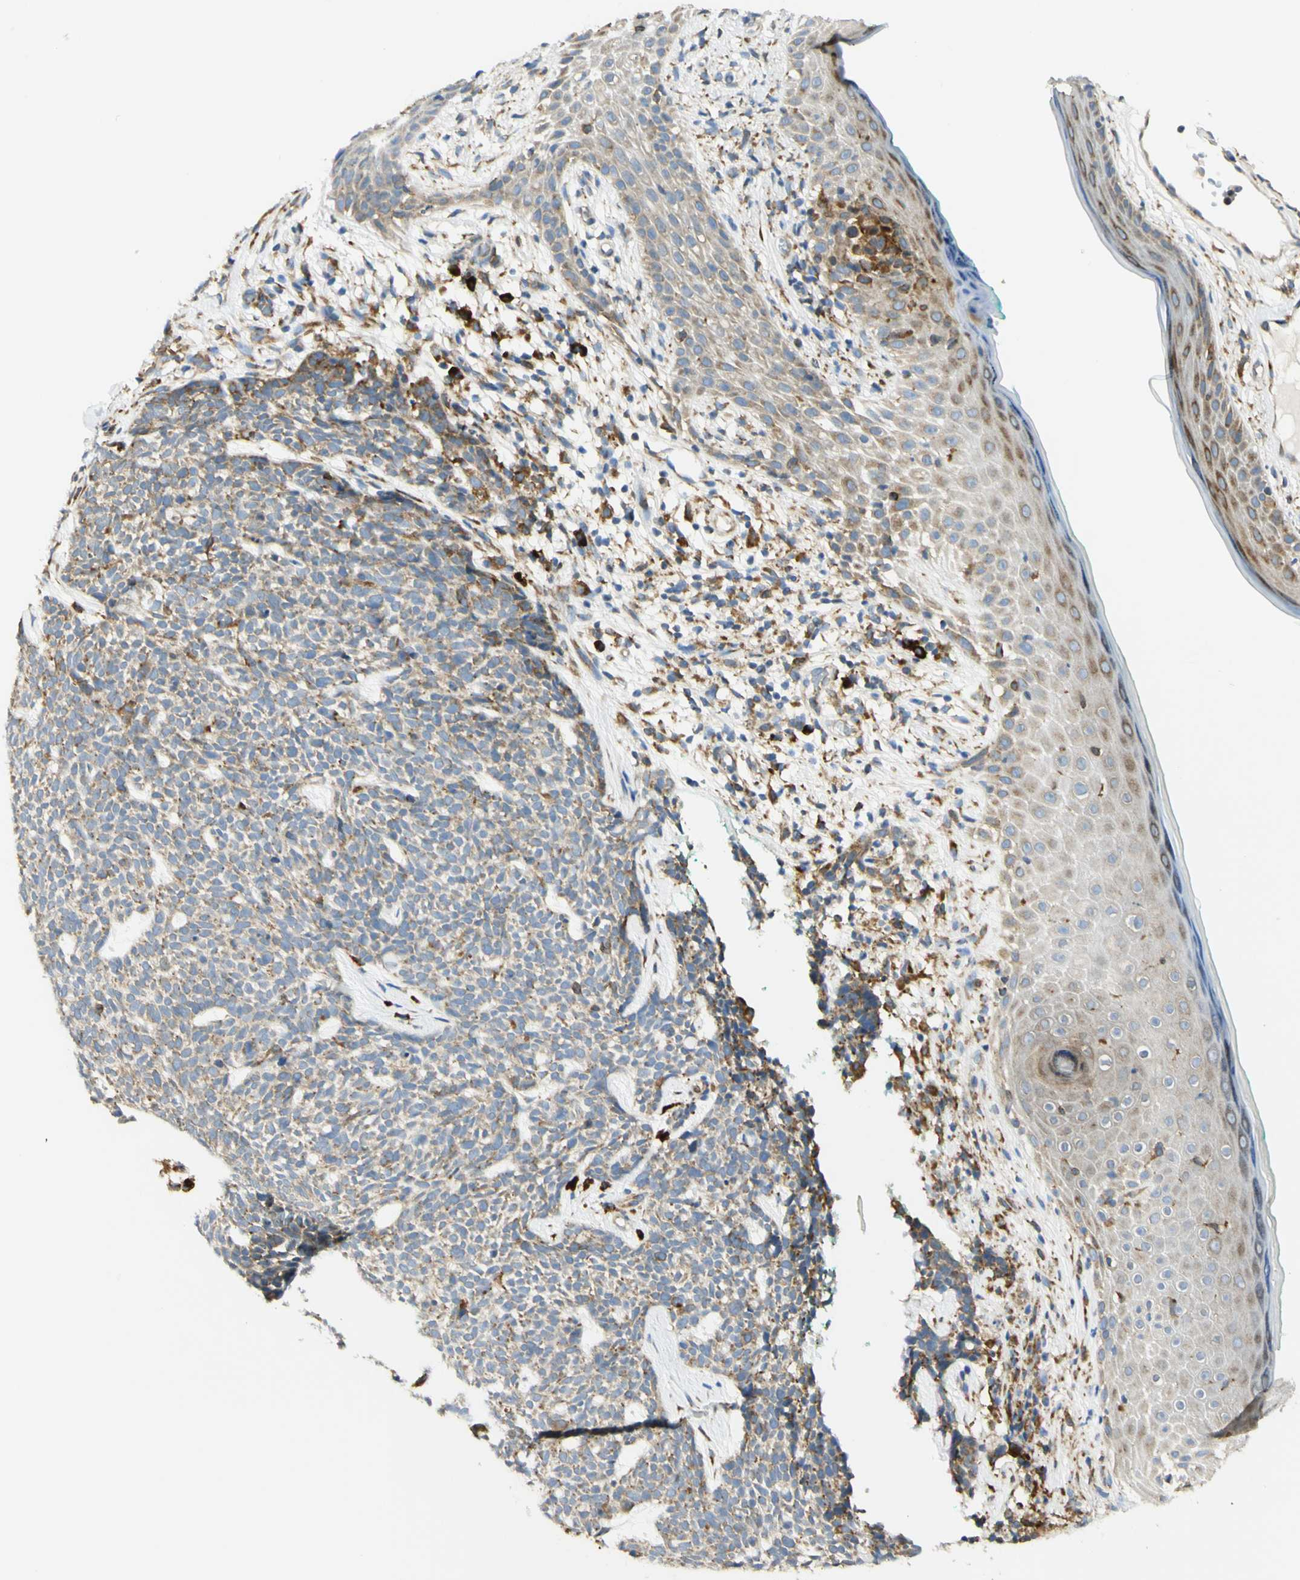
{"staining": {"intensity": "weak", "quantity": "25%-75%", "location": "cytoplasmic/membranous"}, "tissue": "skin cancer", "cell_type": "Tumor cells", "image_type": "cancer", "snomed": [{"axis": "morphology", "description": "Basal cell carcinoma"}, {"axis": "topography", "description": "Skin"}], "caption": "Approximately 25%-75% of tumor cells in human skin basal cell carcinoma display weak cytoplasmic/membranous protein positivity as visualized by brown immunohistochemical staining.", "gene": "MANF", "patient": {"sex": "female", "age": 84}}